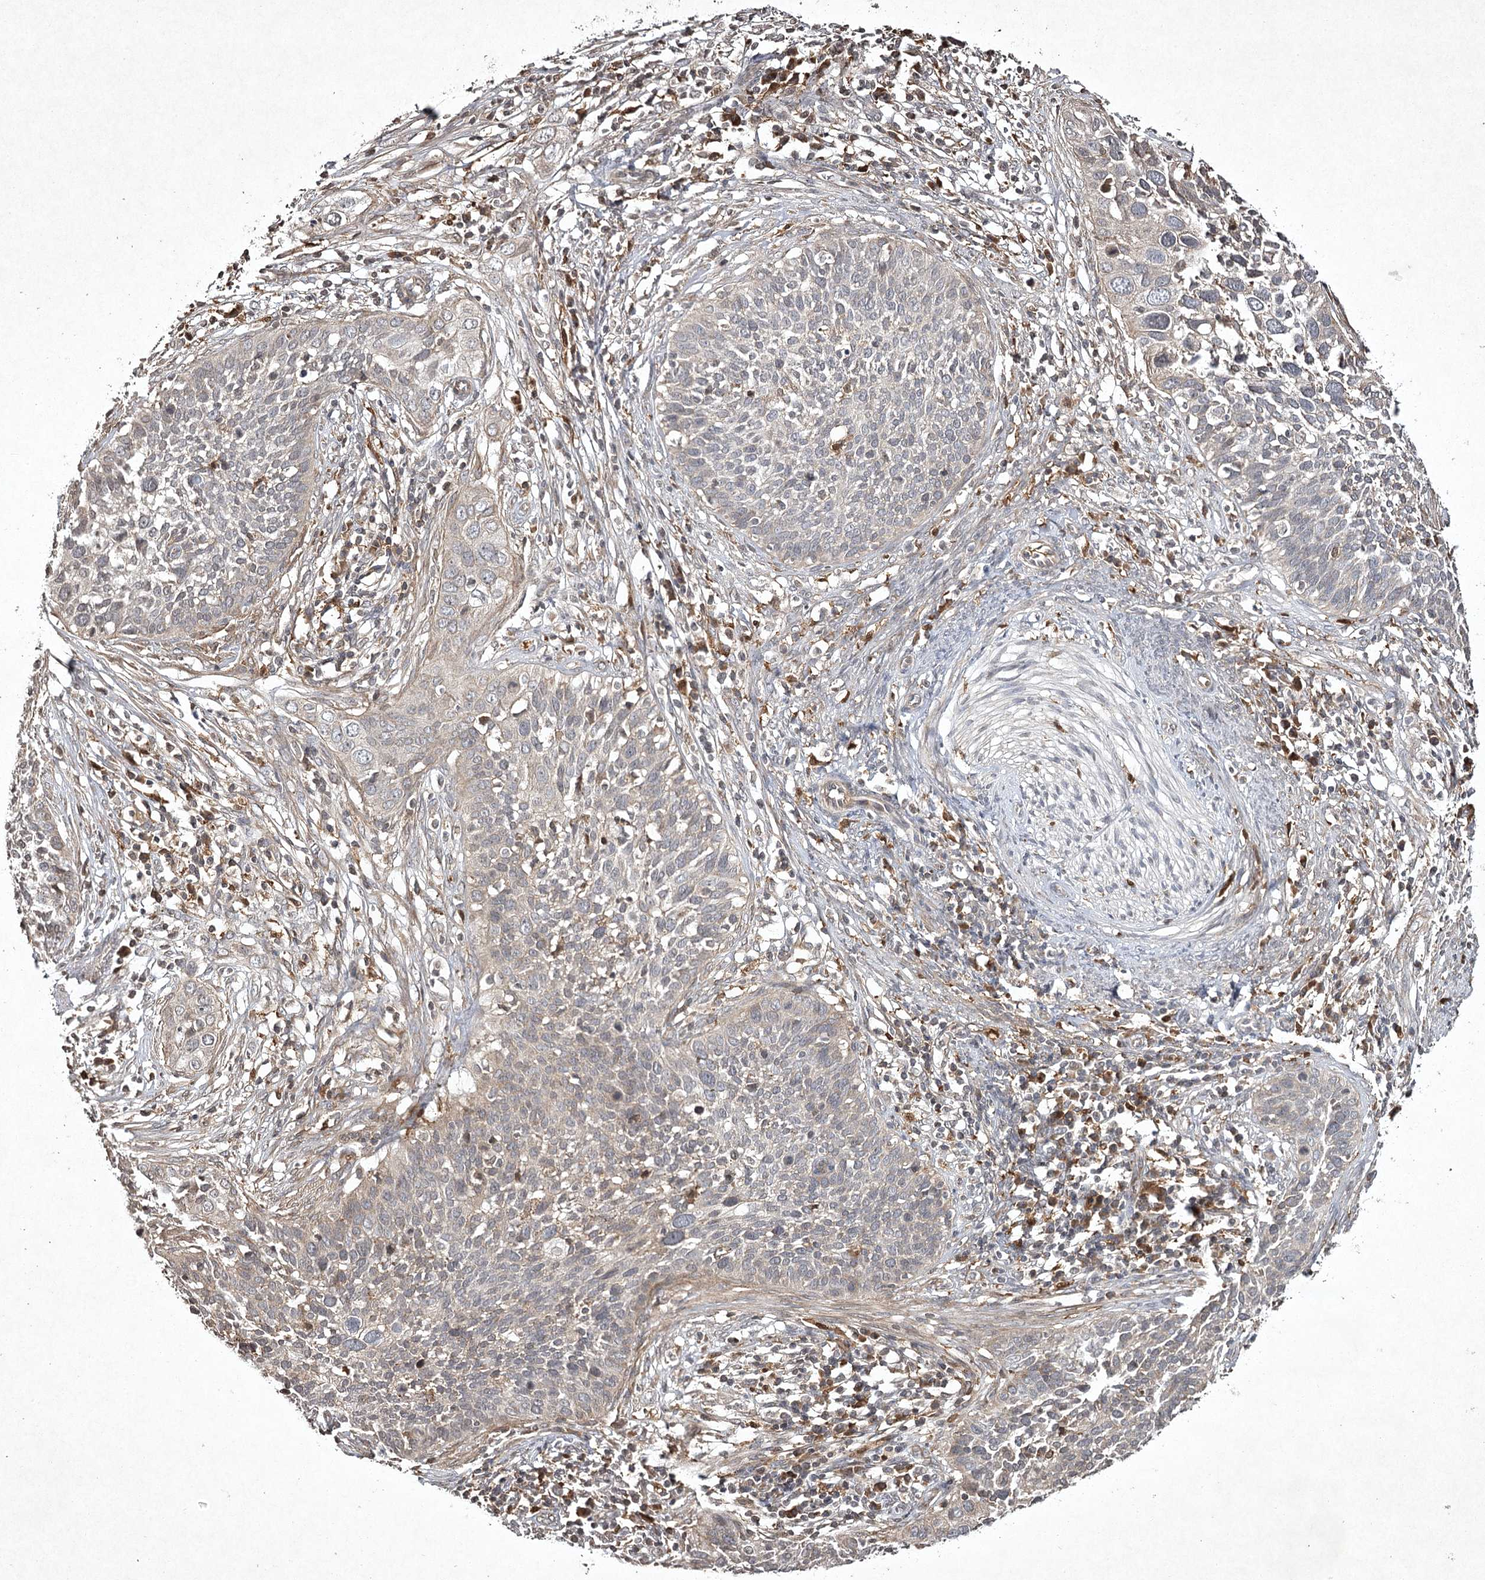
{"staining": {"intensity": "negative", "quantity": "none", "location": "none"}, "tissue": "cervical cancer", "cell_type": "Tumor cells", "image_type": "cancer", "snomed": [{"axis": "morphology", "description": "Squamous cell carcinoma, NOS"}, {"axis": "topography", "description": "Cervix"}], "caption": "Tumor cells are negative for brown protein staining in cervical cancer.", "gene": "CYP2B6", "patient": {"sex": "female", "age": 34}}